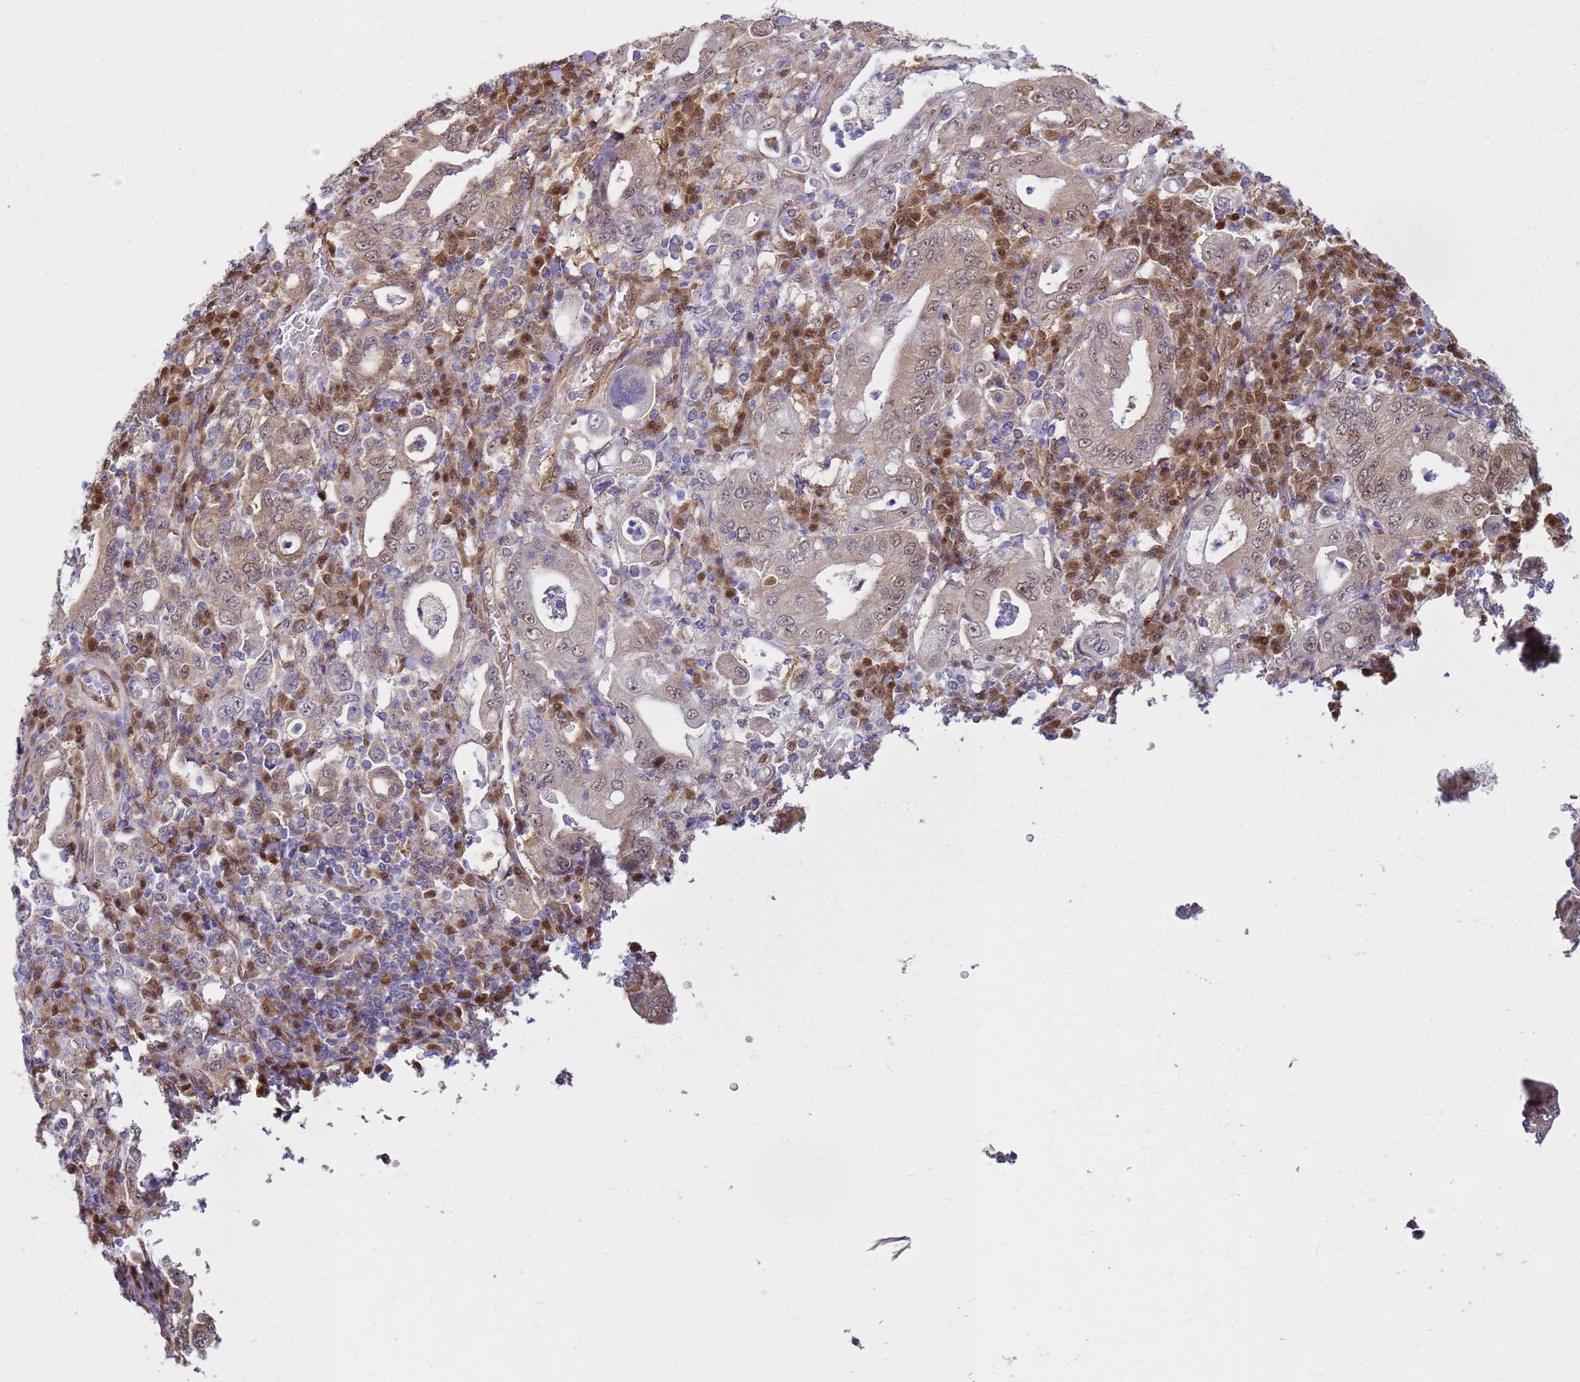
{"staining": {"intensity": "weak", "quantity": ">75%", "location": "cytoplasmic/membranous,nuclear"}, "tissue": "stomach cancer", "cell_type": "Tumor cells", "image_type": "cancer", "snomed": [{"axis": "morphology", "description": "Normal tissue, NOS"}, {"axis": "morphology", "description": "Adenocarcinoma, NOS"}, {"axis": "topography", "description": "Esophagus"}, {"axis": "topography", "description": "Stomach, upper"}, {"axis": "topography", "description": "Peripheral nerve tissue"}], "caption": "Weak cytoplasmic/membranous and nuclear protein positivity is present in about >75% of tumor cells in stomach adenocarcinoma. (brown staining indicates protein expression, while blue staining denotes nuclei).", "gene": "YWHAE", "patient": {"sex": "male", "age": 62}}